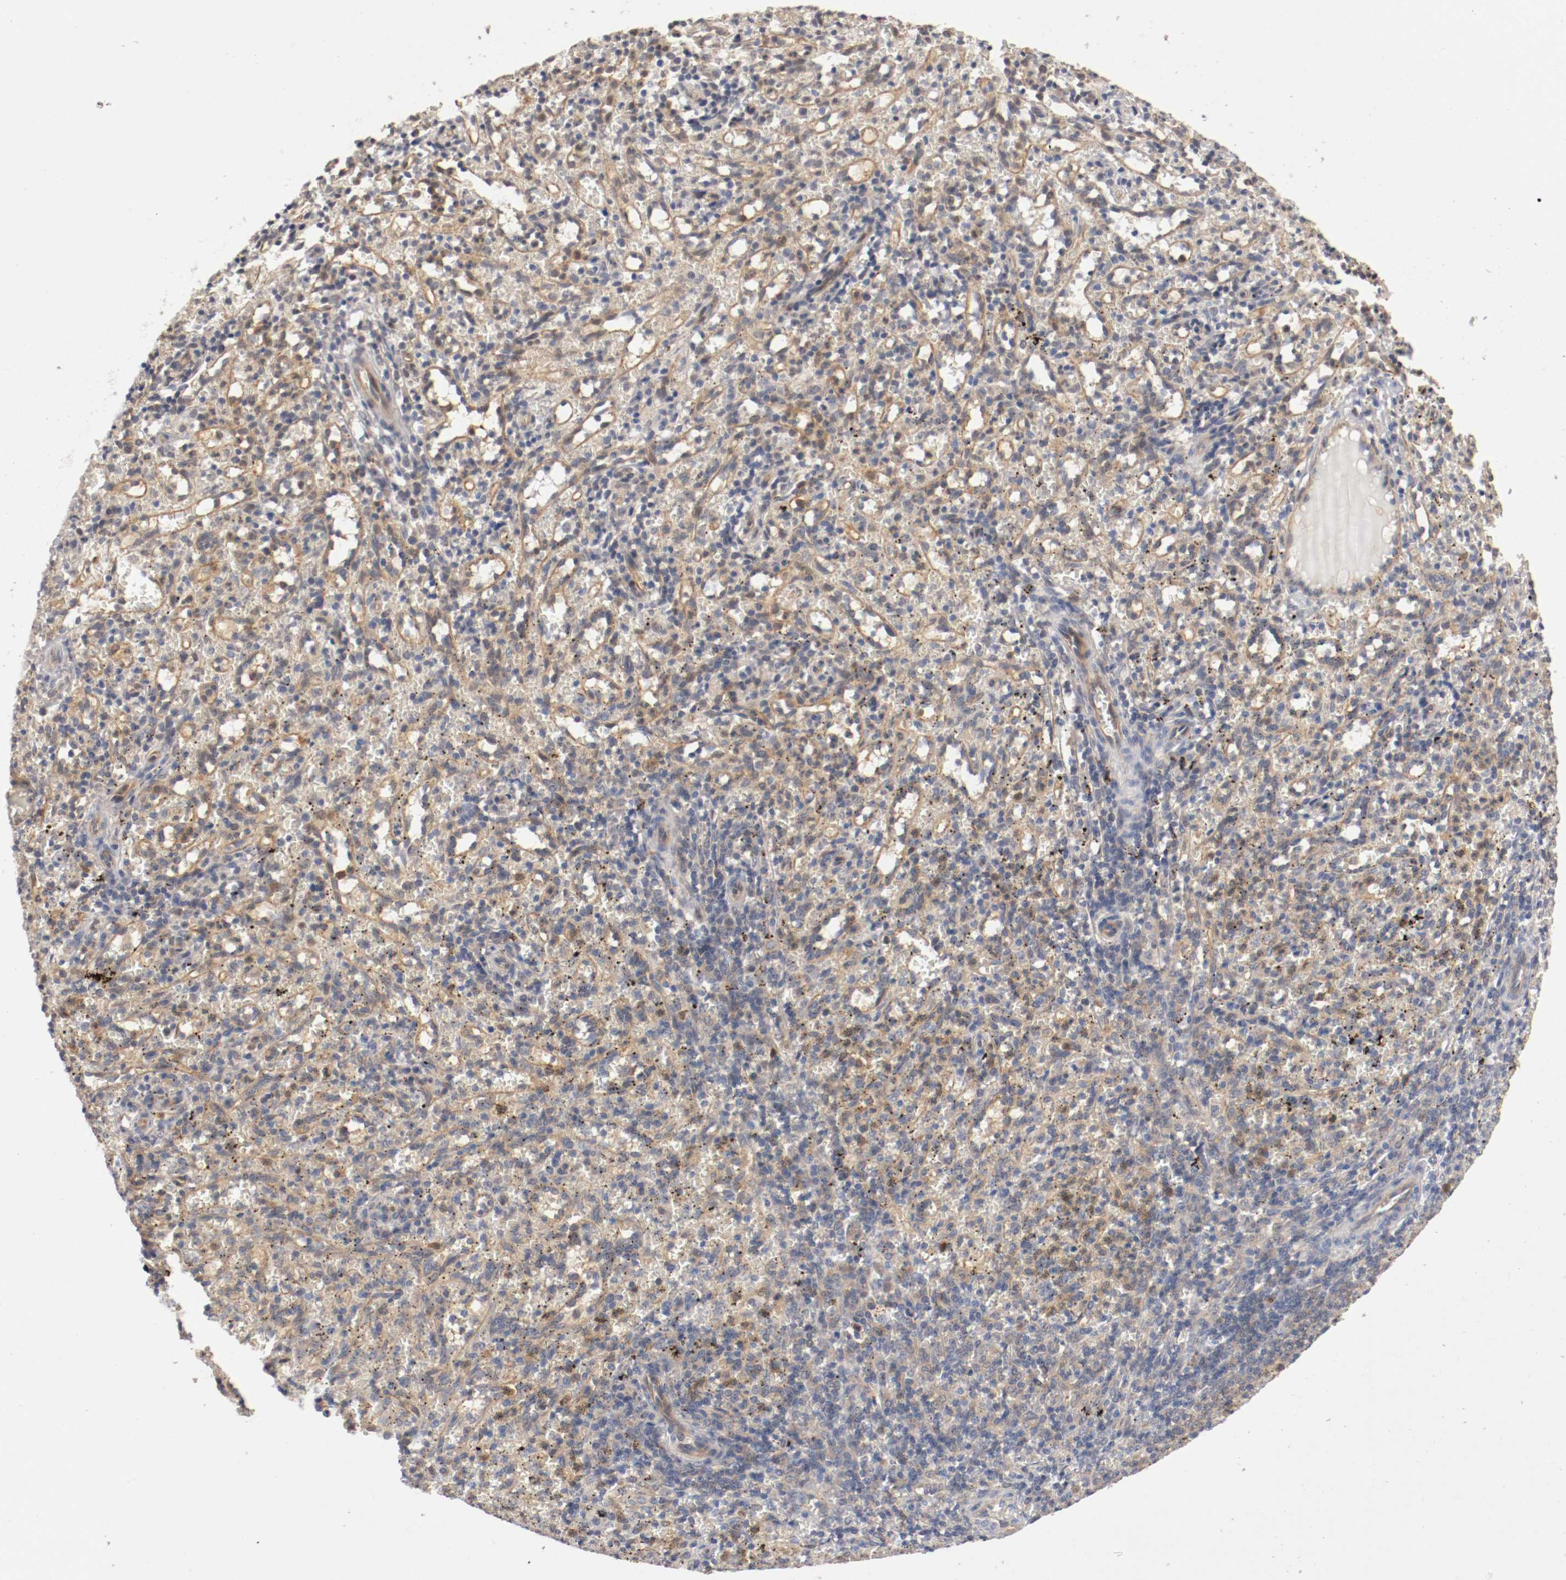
{"staining": {"intensity": "weak", "quantity": "25%-75%", "location": "cytoplasmic/membranous"}, "tissue": "spleen", "cell_type": "Cells in red pulp", "image_type": "normal", "snomed": [{"axis": "morphology", "description": "Normal tissue, NOS"}, {"axis": "topography", "description": "Spleen"}], "caption": "Human spleen stained for a protein (brown) demonstrates weak cytoplasmic/membranous positive positivity in about 25%-75% of cells in red pulp.", "gene": "RBM23", "patient": {"sex": "female", "age": 10}}